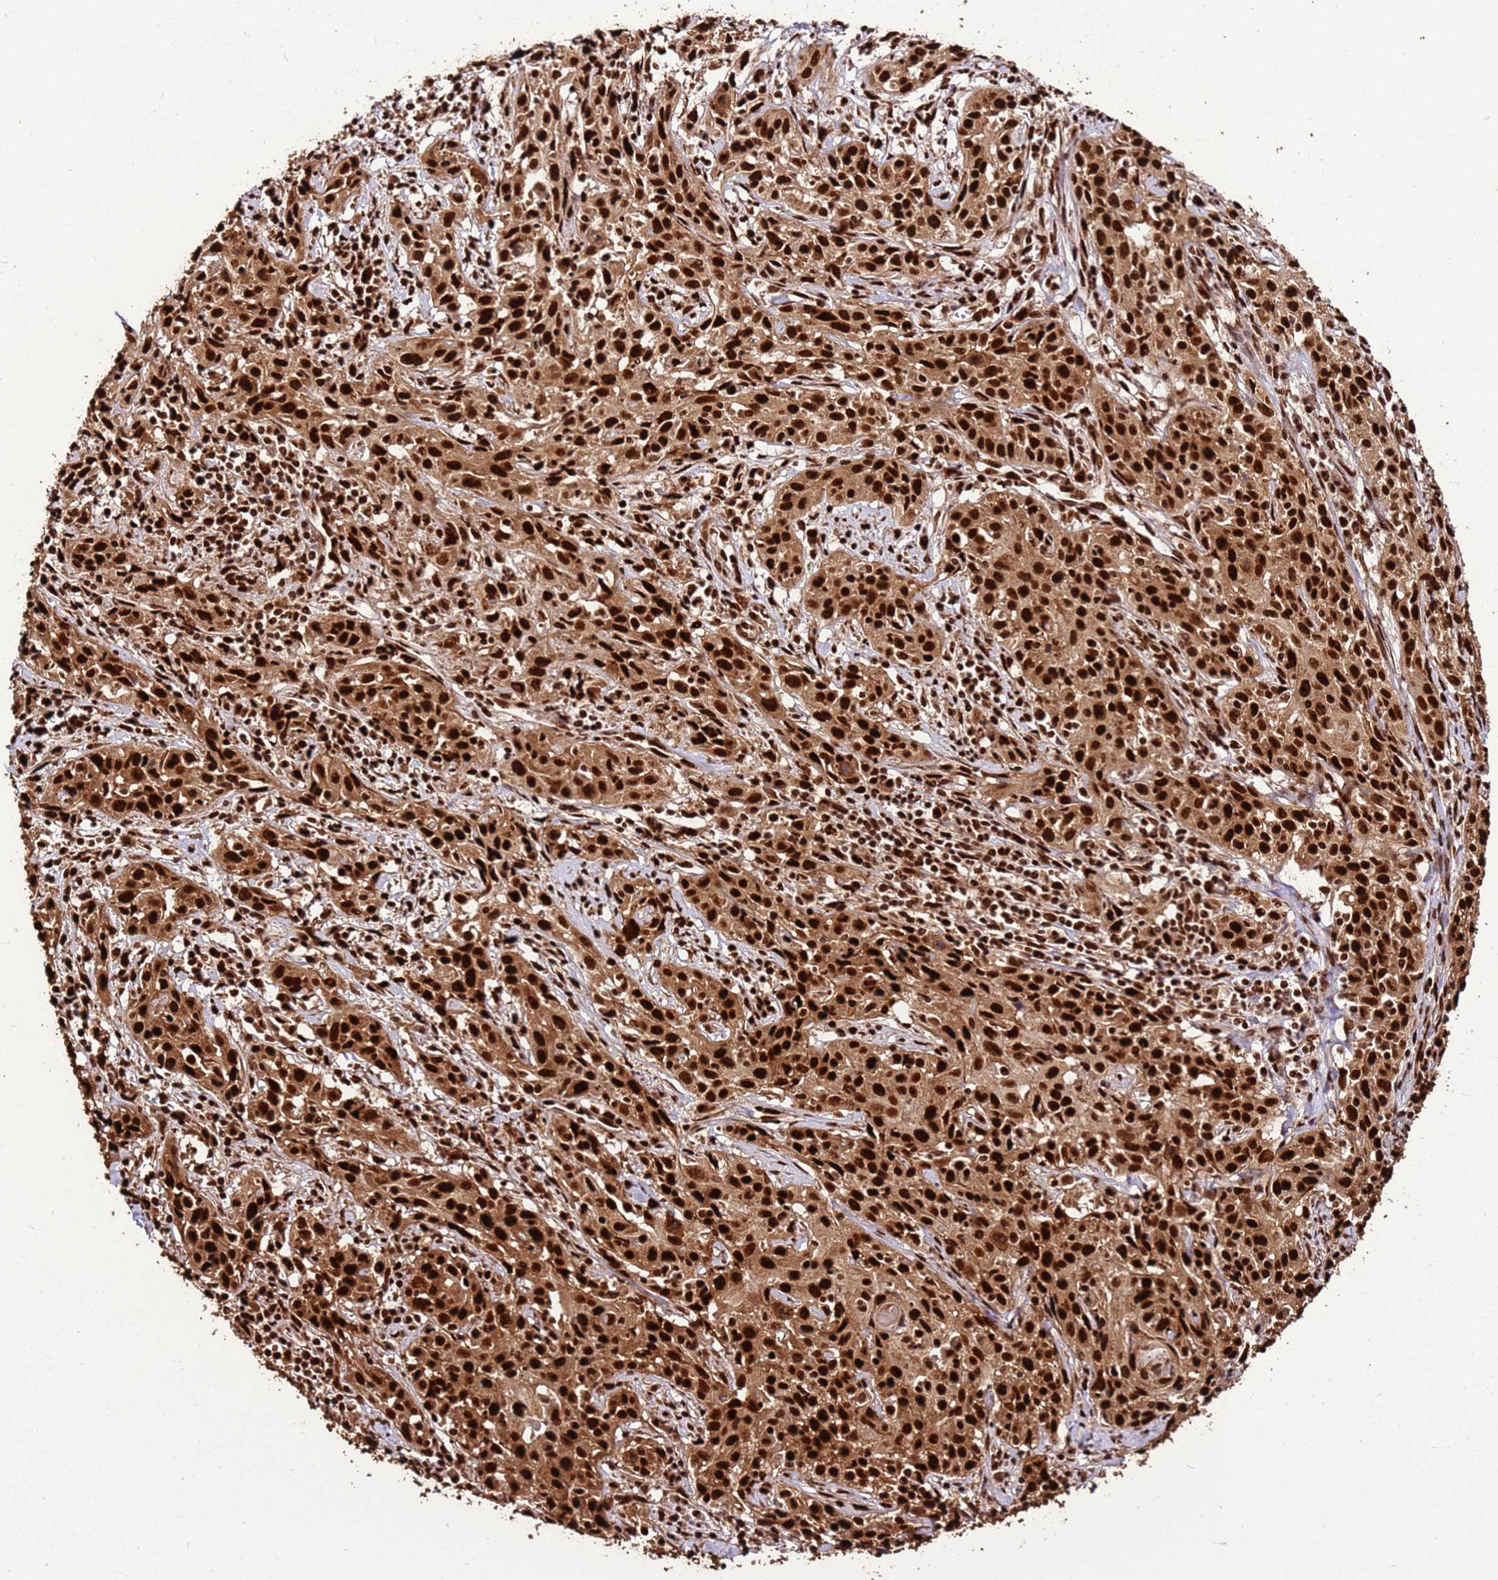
{"staining": {"intensity": "strong", "quantity": ">75%", "location": "cytoplasmic/membranous,nuclear"}, "tissue": "cervical cancer", "cell_type": "Tumor cells", "image_type": "cancer", "snomed": [{"axis": "morphology", "description": "Squamous cell carcinoma, NOS"}, {"axis": "topography", "description": "Cervix"}], "caption": "A photomicrograph of cervical cancer (squamous cell carcinoma) stained for a protein reveals strong cytoplasmic/membranous and nuclear brown staining in tumor cells. (DAB IHC with brightfield microscopy, high magnification).", "gene": "HNRNPAB", "patient": {"sex": "female", "age": 57}}